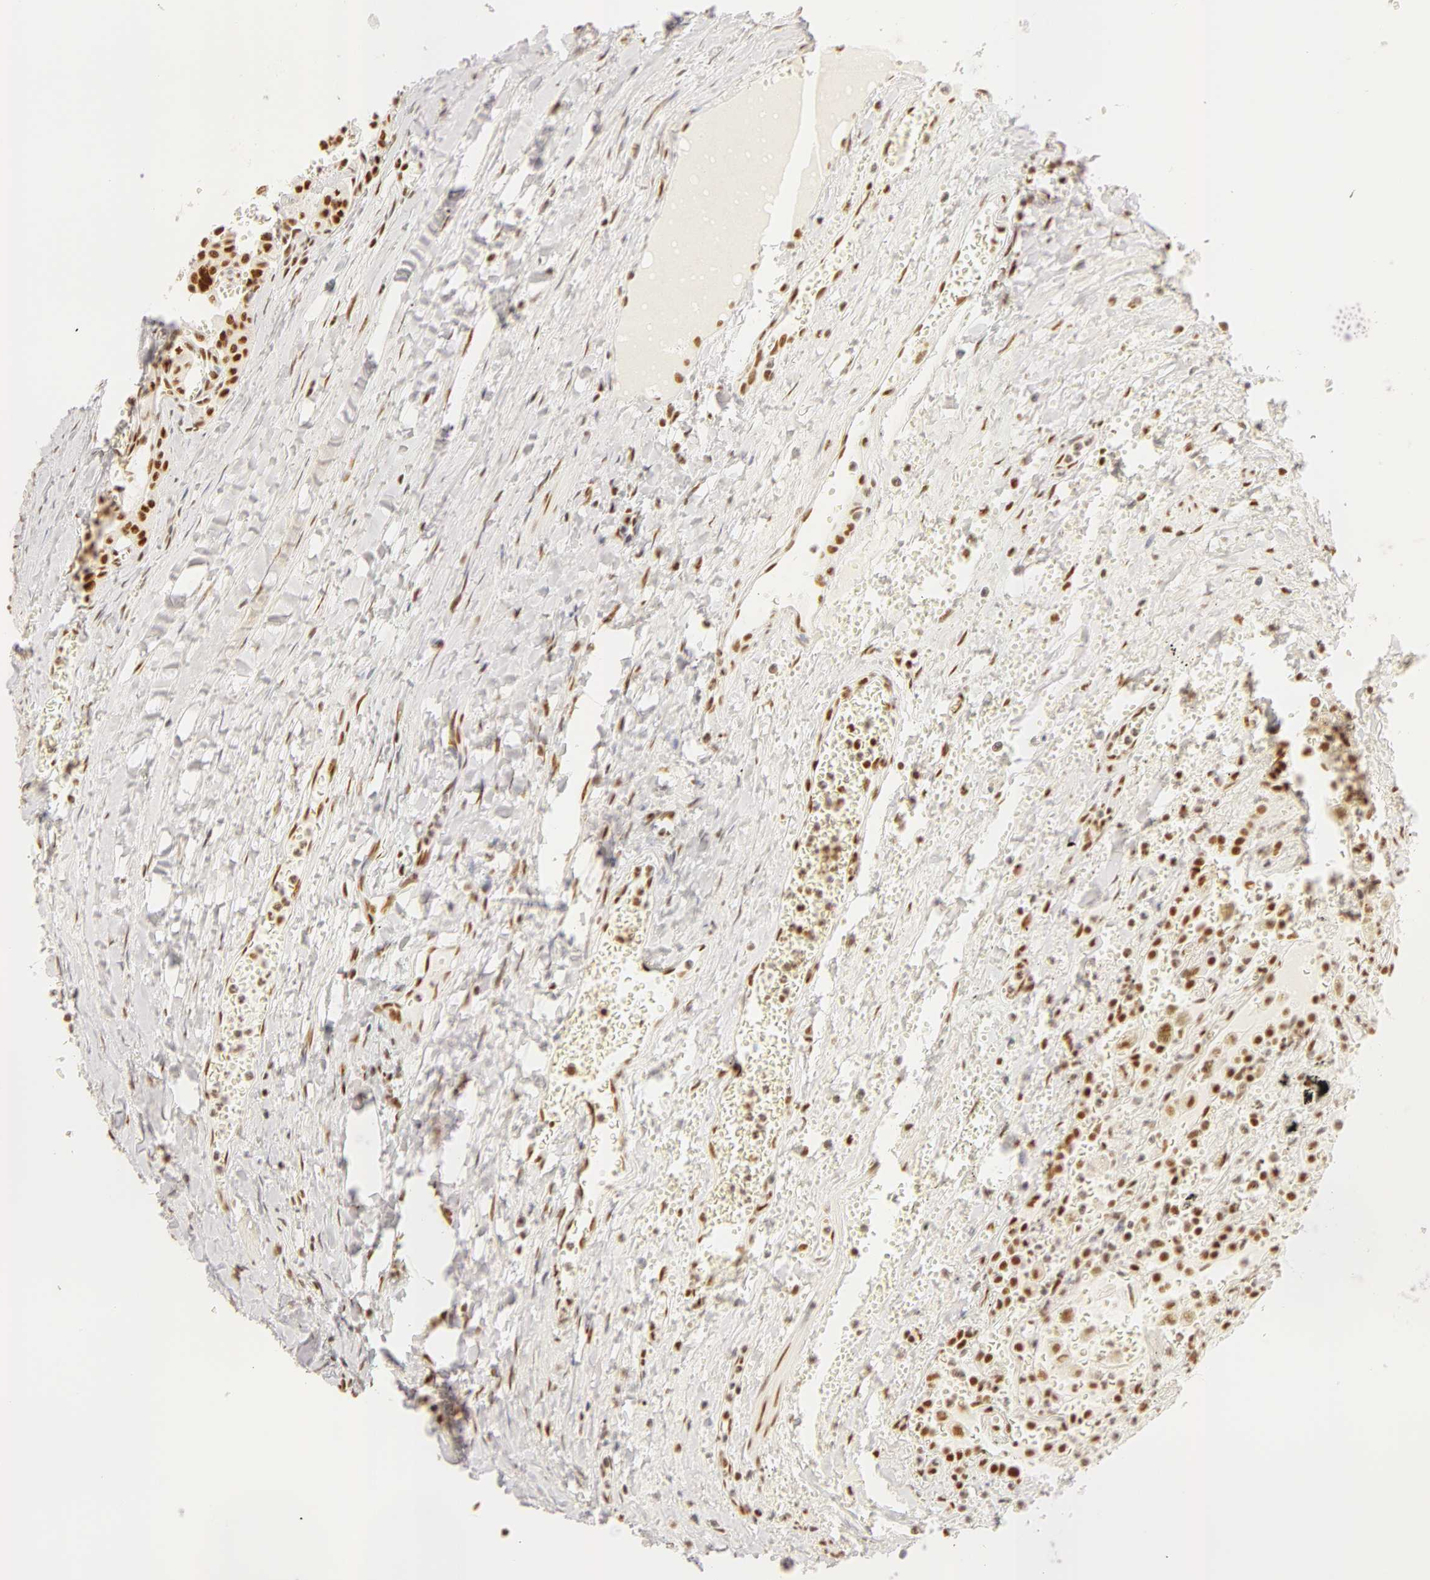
{"staining": {"intensity": "moderate", "quantity": ">75%", "location": "nuclear"}, "tissue": "carcinoid", "cell_type": "Tumor cells", "image_type": "cancer", "snomed": [{"axis": "morphology", "description": "Carcinoid, malignant, NOS"}, {"axis": "topography", "description": "Bronchus"}], "caption": "This is an image of immunohistochemistry staining of malignant carcinoid, which shows moderate positivity in the nuclear of tumor cells.", "gene": "RBM39", "patient": {"sex": "male", "age": 55}}